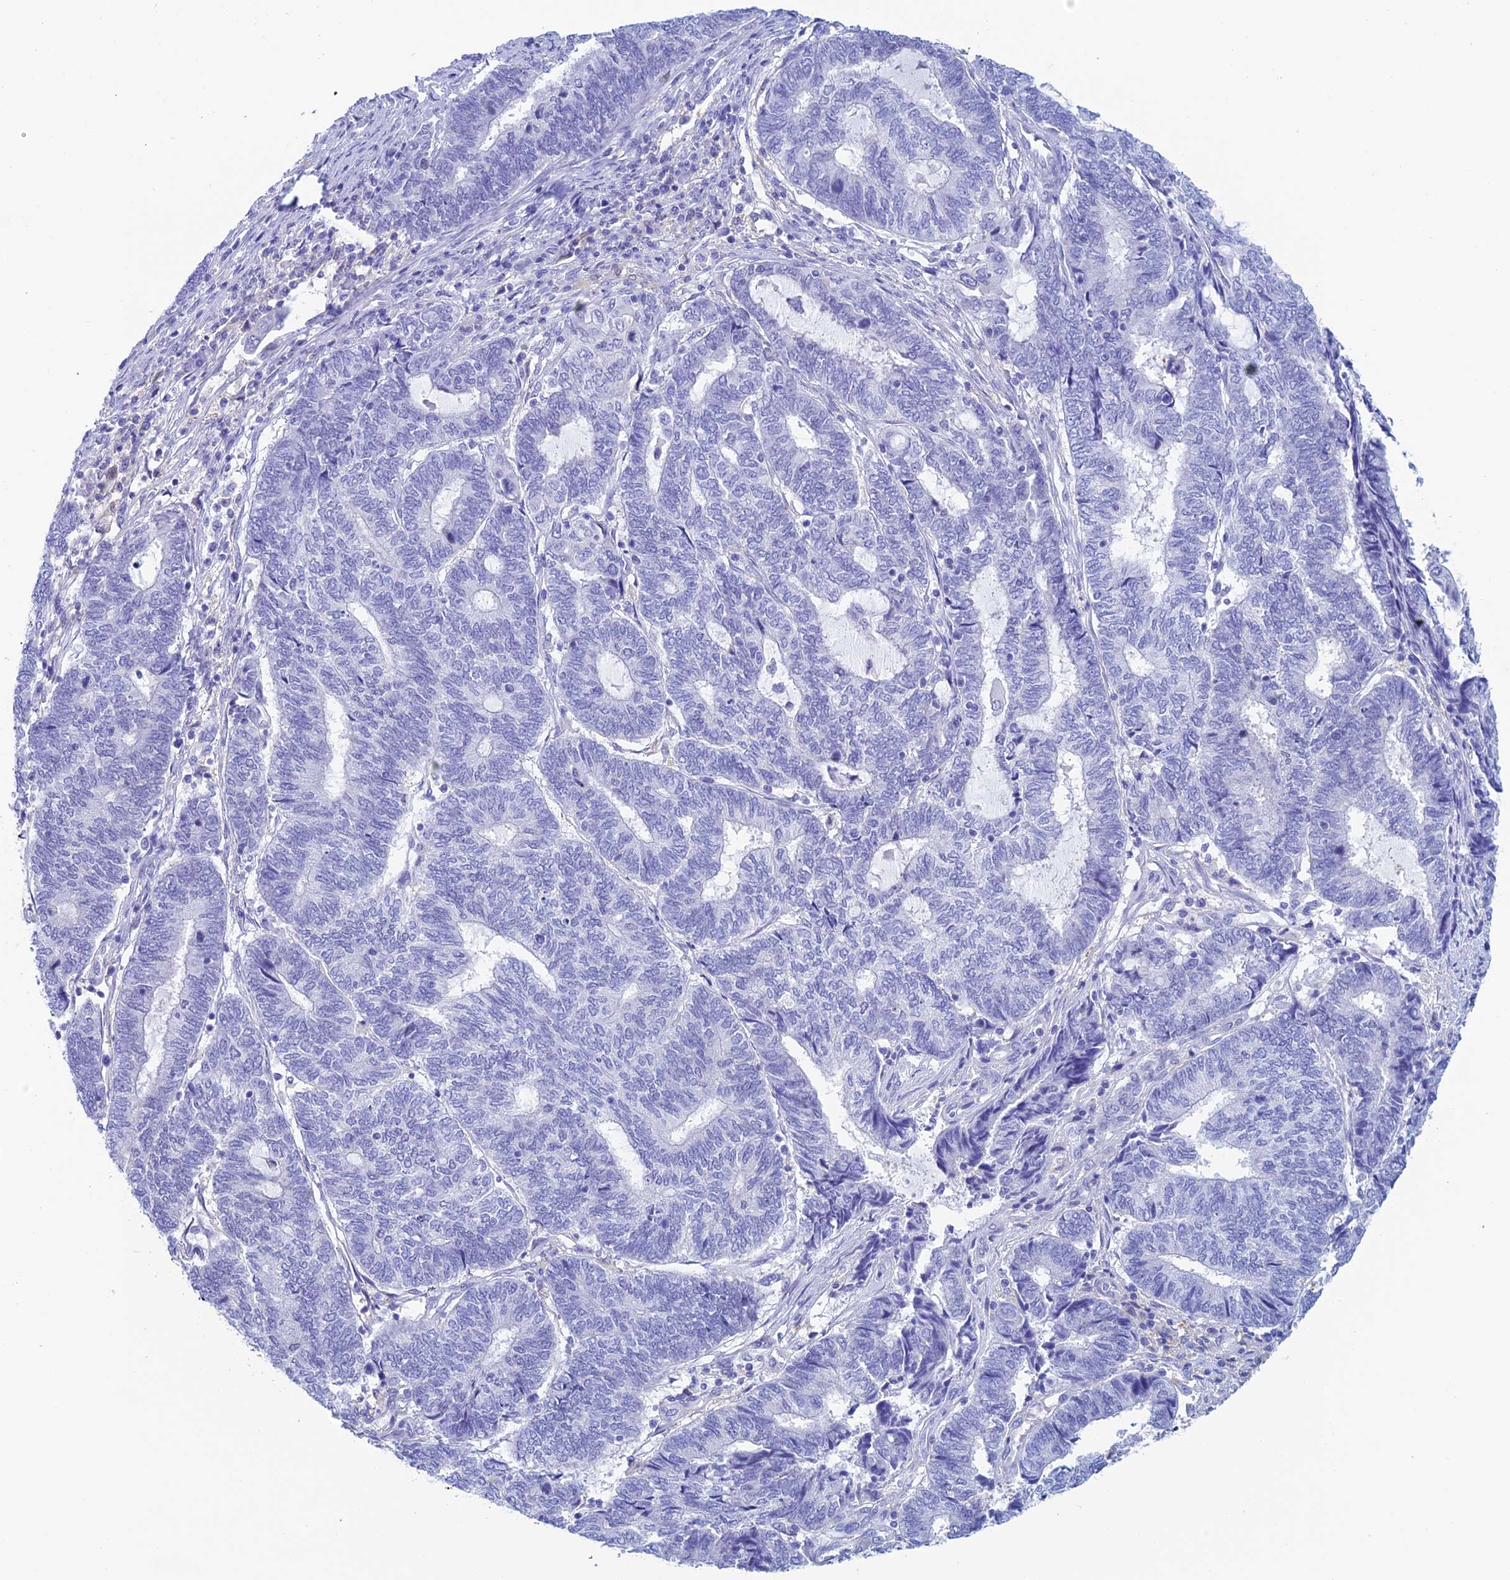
{"staining": {"intensity": "negative", "quantity": "none", "location": "none"}, "tissue": "endometrial cancer", "cell_type": "Tumor cells", "image_type": "cancer", "snomed": [{"axis": "morphology", "description": "Adenocarcinoma, NOS"}, {"axis": "topography", "description": "Uterus"}, {"axis": "topography", "description": "Endometrium"}], "caption": "A photomicrograph of endometrial cancer stained for a protein reveals no brown staining in tumor cells.", "gene": "KCNK17", "patient": {"sex": "female", "age": 70}}